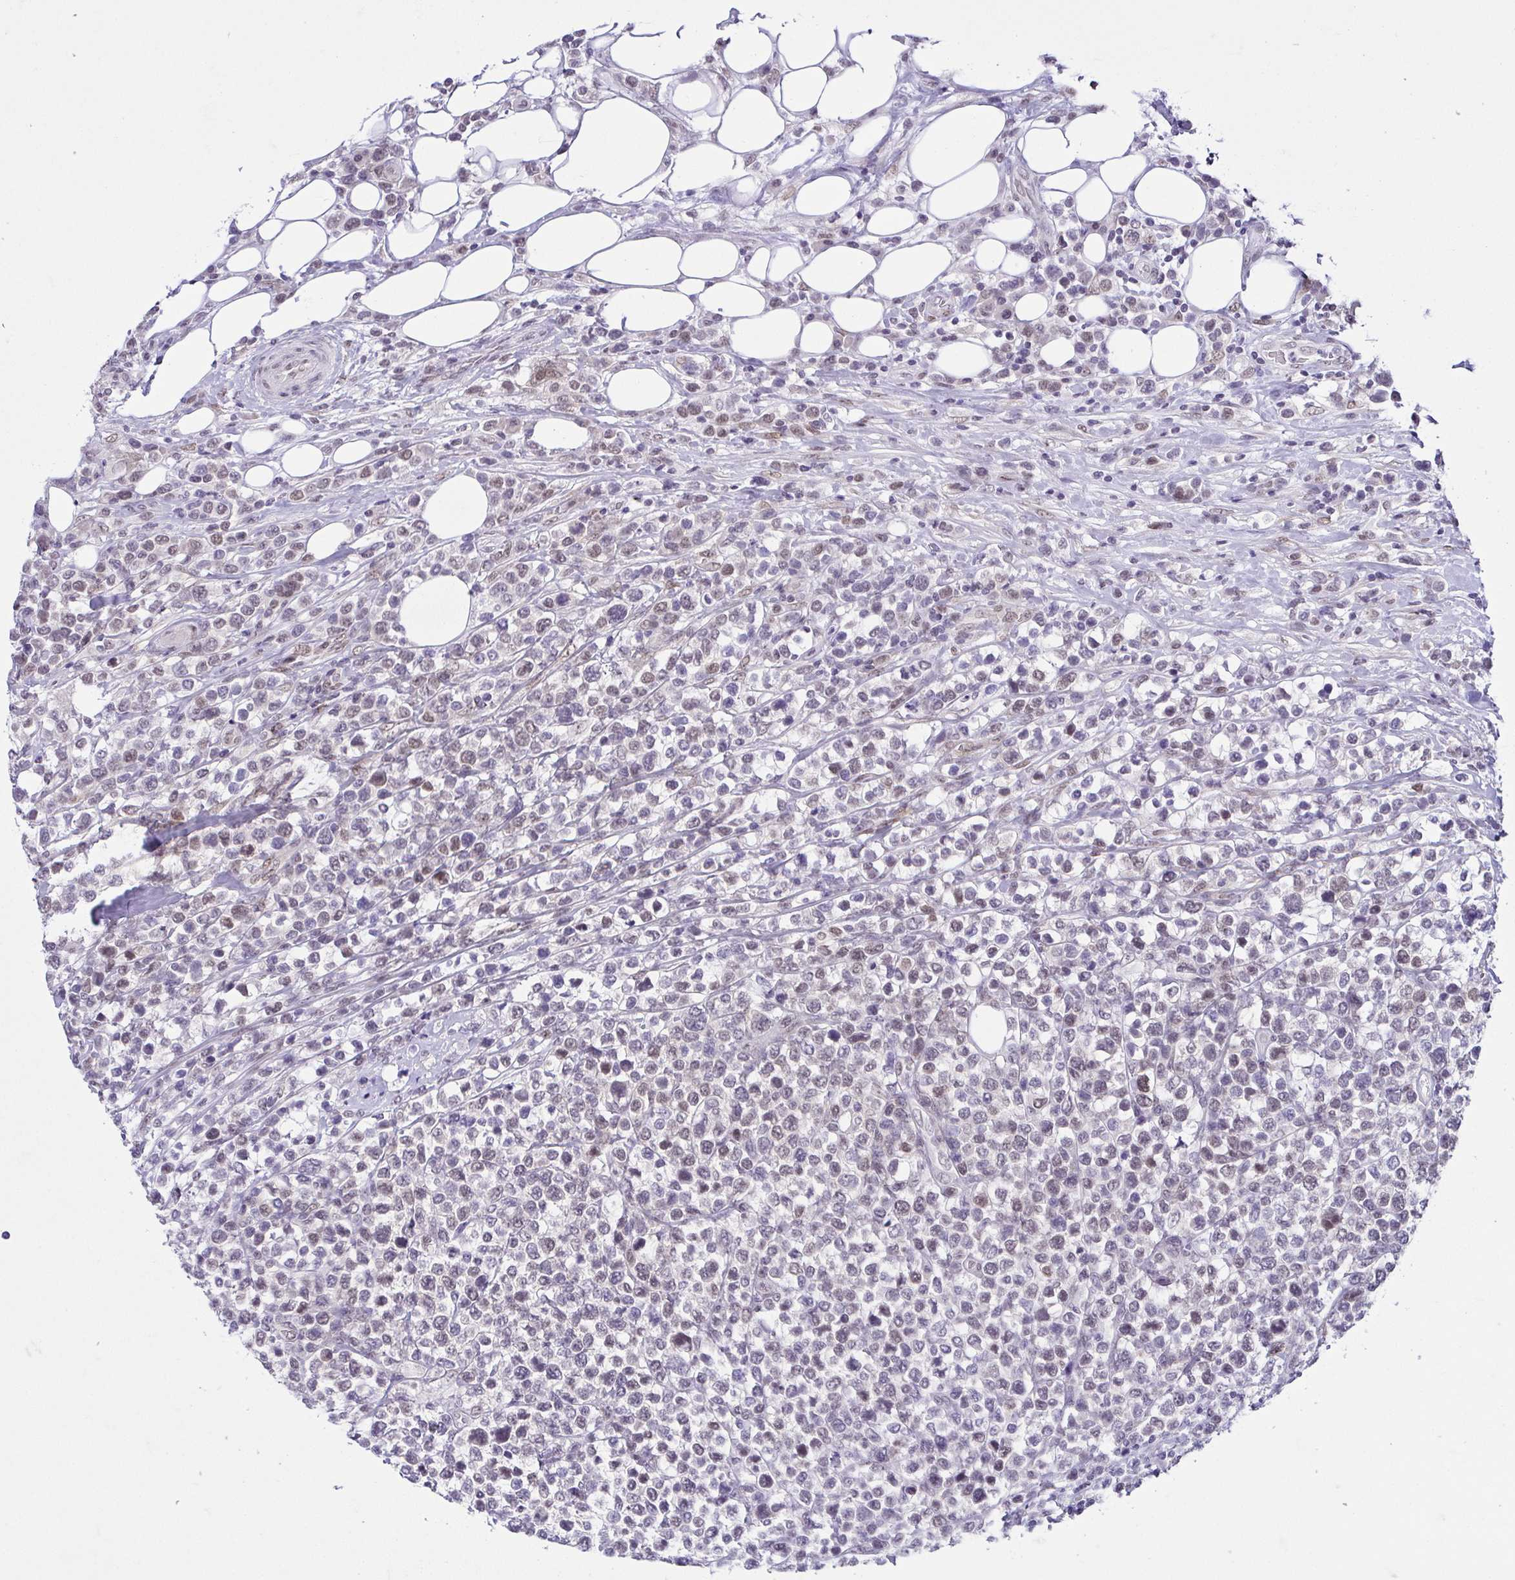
{"staining": {"intensity": "weak", "quantity": "<25%", "location": "nuclear"}, "tissue": "lymphoma", "cell_type": "Tumor cells", "image_type": "cancer", "snomed": [{"axis": "morphology", "description": "Malignant lymphoma, non-Hodgkin's type, High grade"}, {"axis": "topography", "description": "Soft tissue"}], "caption": "An immunohistochemistry (IHC) photomicrograph of high-grade malignant lymphoma, non-Hodgkin's type is shown. There is no staining in tumor cells of high-grade malignant lymphoma, non-Hodgkin's type.", "gene": "RBM3", "patient": {"sex": "female", "age": 56}}